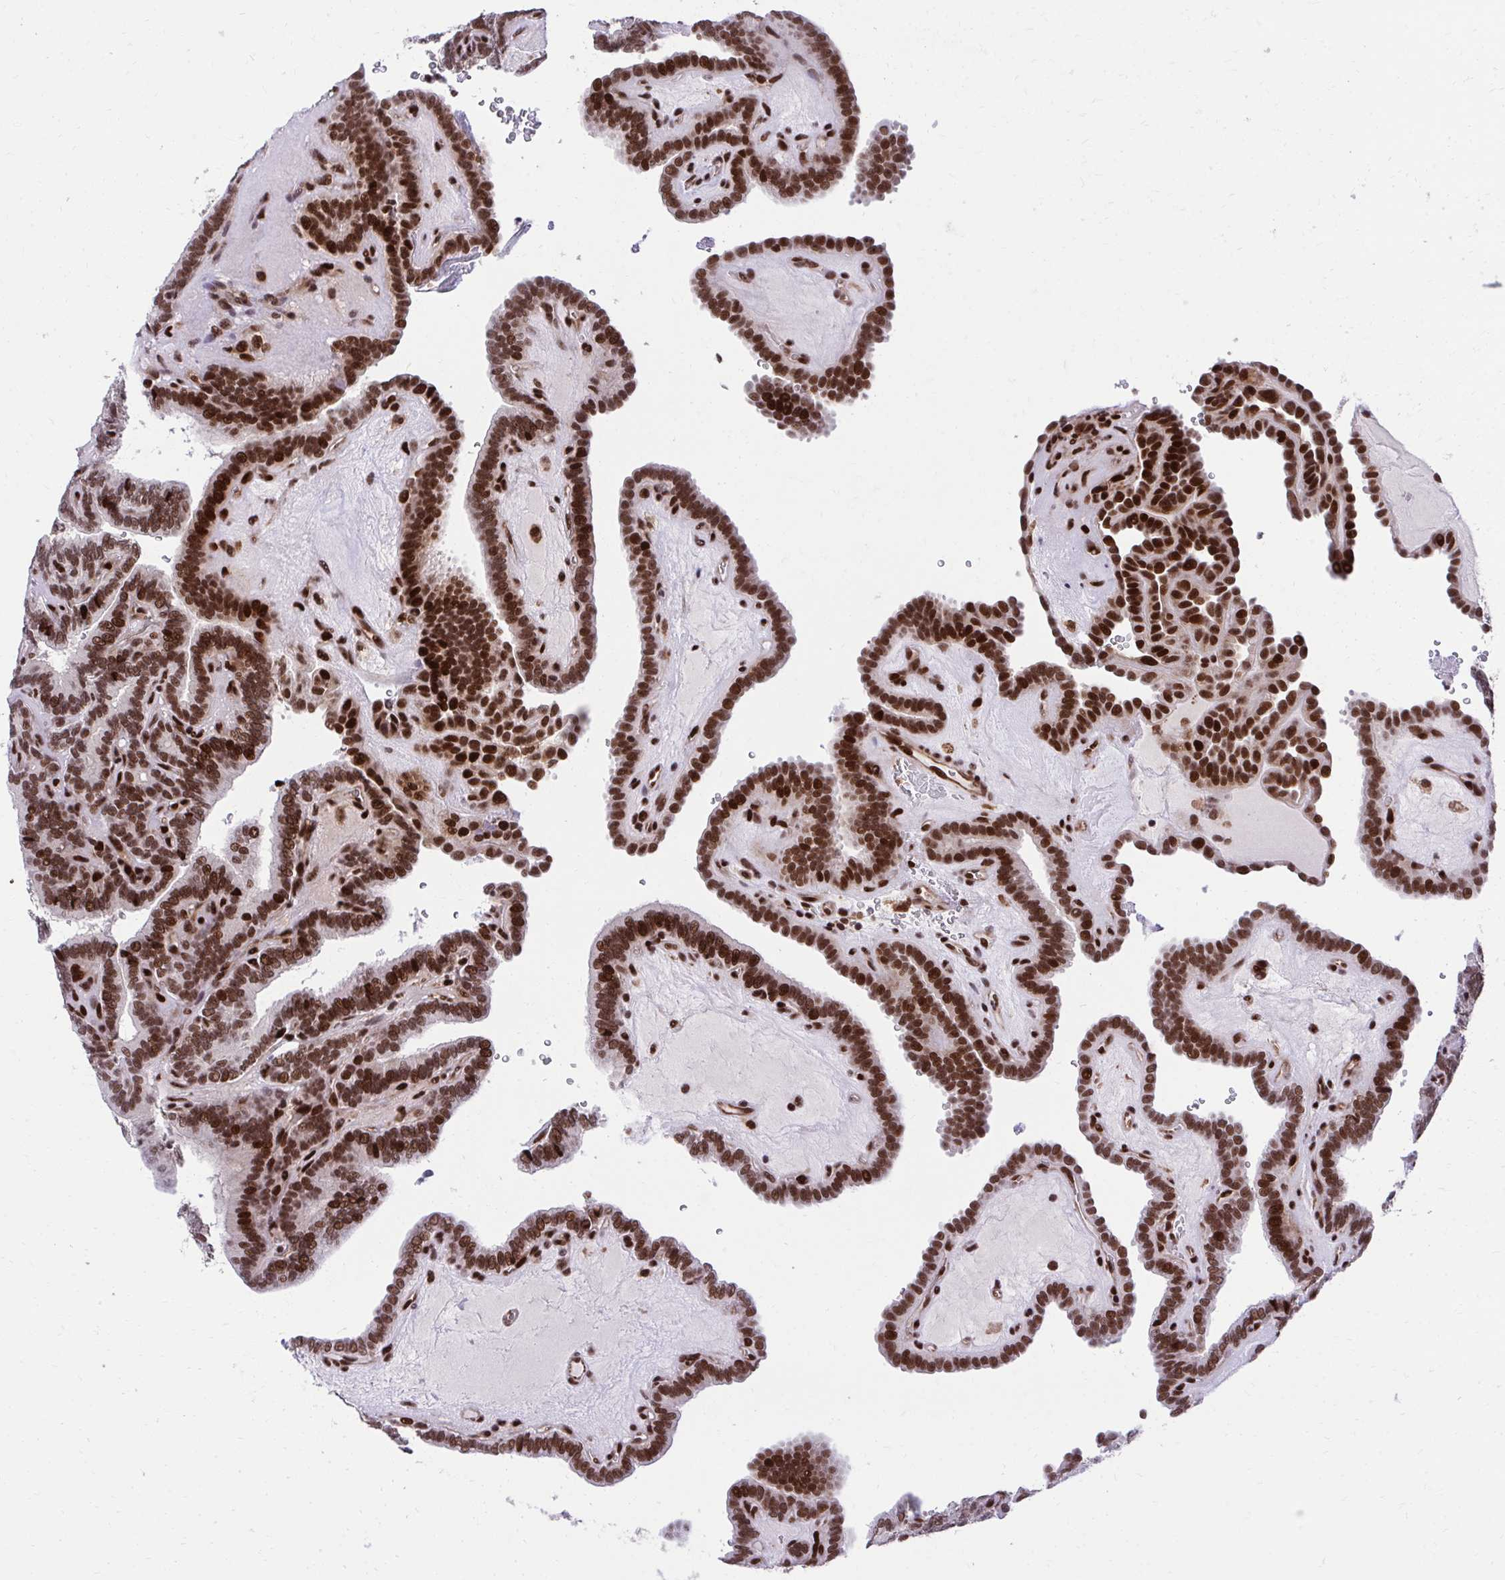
{"staining": {"intensity": "strong", "quantity": ">75%", "location": "nuclear"}, "tissue": "thyroid cancer", "cell_type": "Tumor cells", "image_type": "cancer", "snomed": [{"axis": "morphology", "description": "Papillary adenocarcinoma, NOS"}, {"axis": "topography", "description": "Thyroid gland"}], "caption": "Thyroid cancer (papillary adenocarcinoma) stained for a protein reveals strong nuclear positivity in tumor cells.", "gene": "HOXA4", "patient": {"sex": "female", "age": 21}}